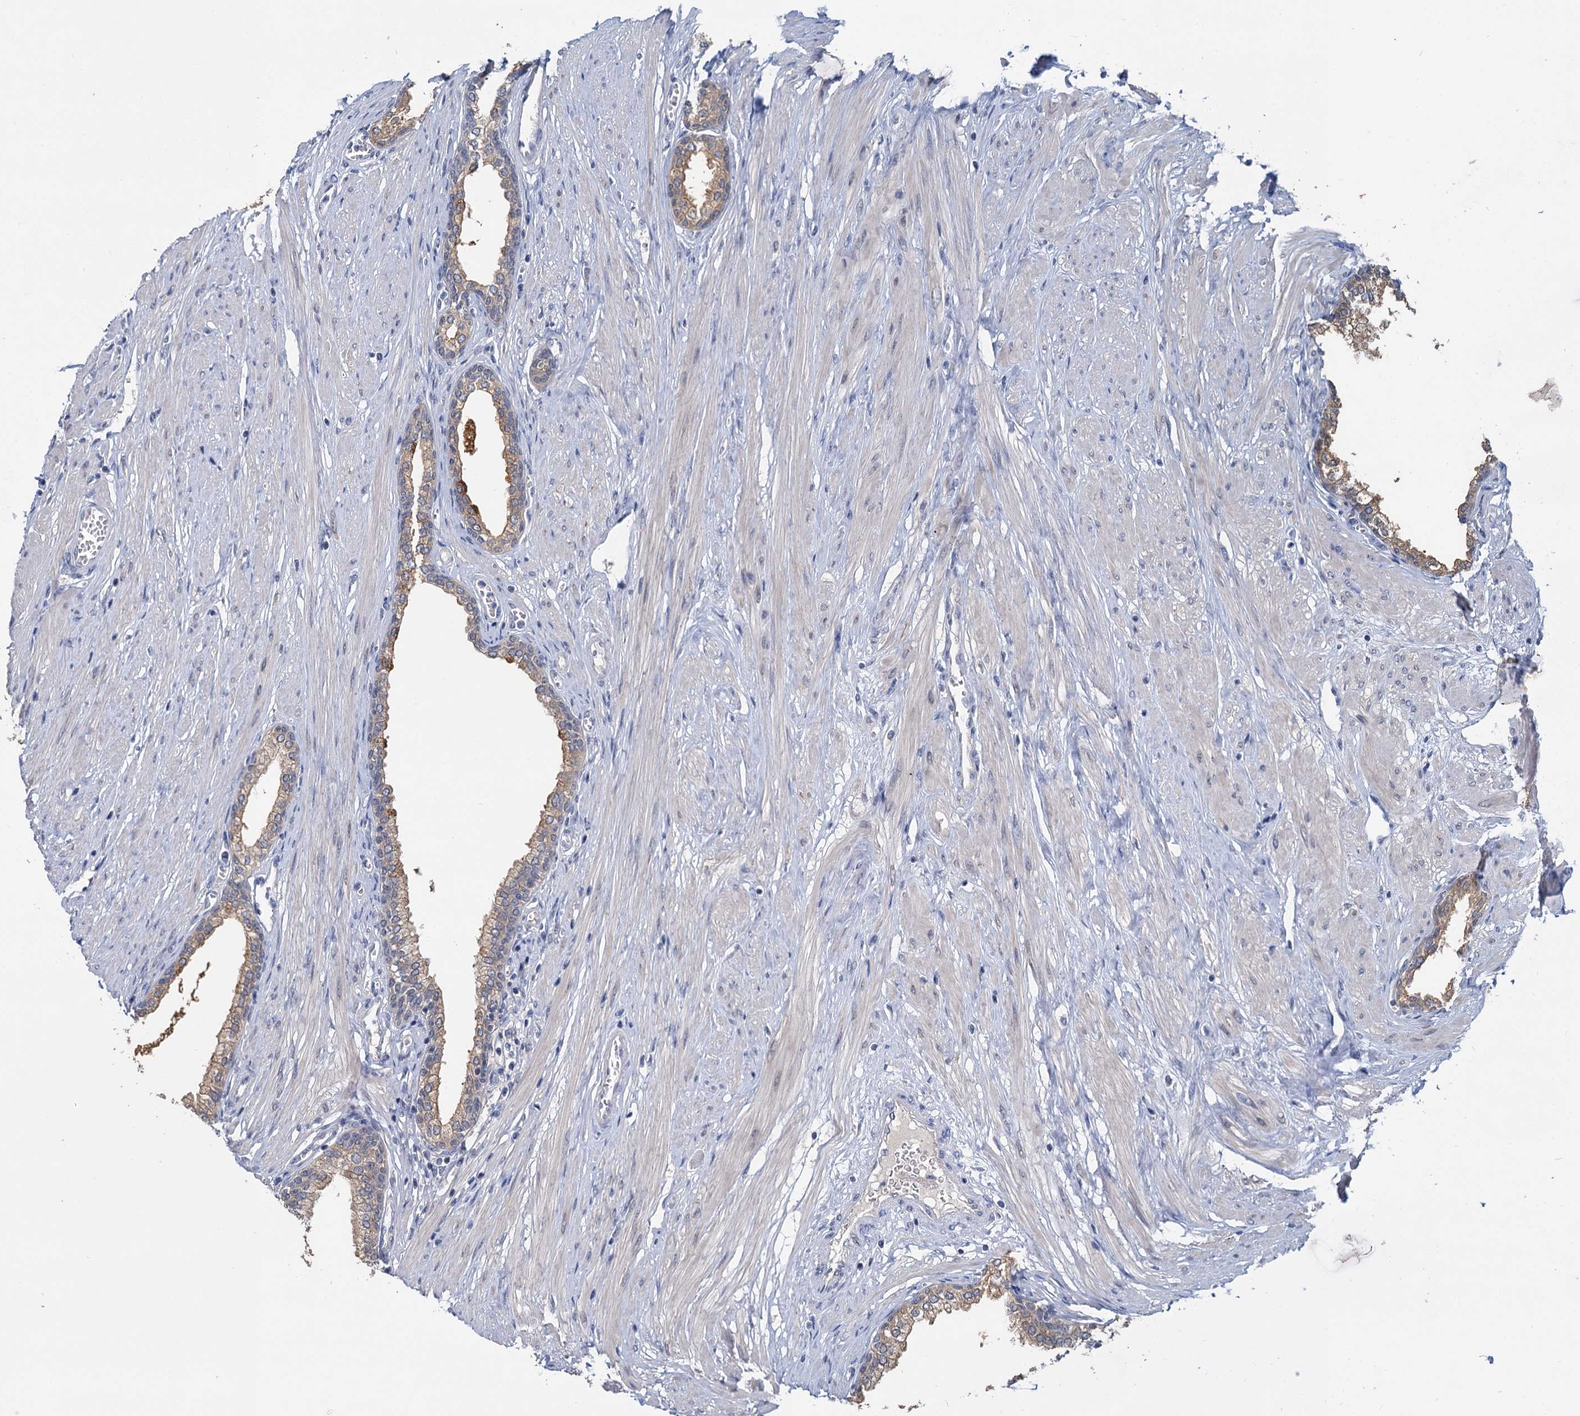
{"staining": {"intensity": "strong", "quantity": "25%-75%", "location": "cytoplasmic/membranous"}, "tissue": "prostate", "cell_type": "Glandular cells", "image_type": "normal", "snomed": [{"axis": "morphology", "description": "Normal tissue, NOS"}, {"axis": "morphology", "description": "Urothelial carcinoma, Low grade"}, {"axis": "topography", "description": "Urinary bladder"}, {"axis": "topography", "description": "Prostate"}], "caption": "Strong cytoplasmic/membranous protein expression is seen in about 25%-75% of glandular cells in prostate. (Brightfield microscopy of DAB IHC at high magnification).", "gene": "ANKRD42", "patient": {"sex": "male", "age": 60}}